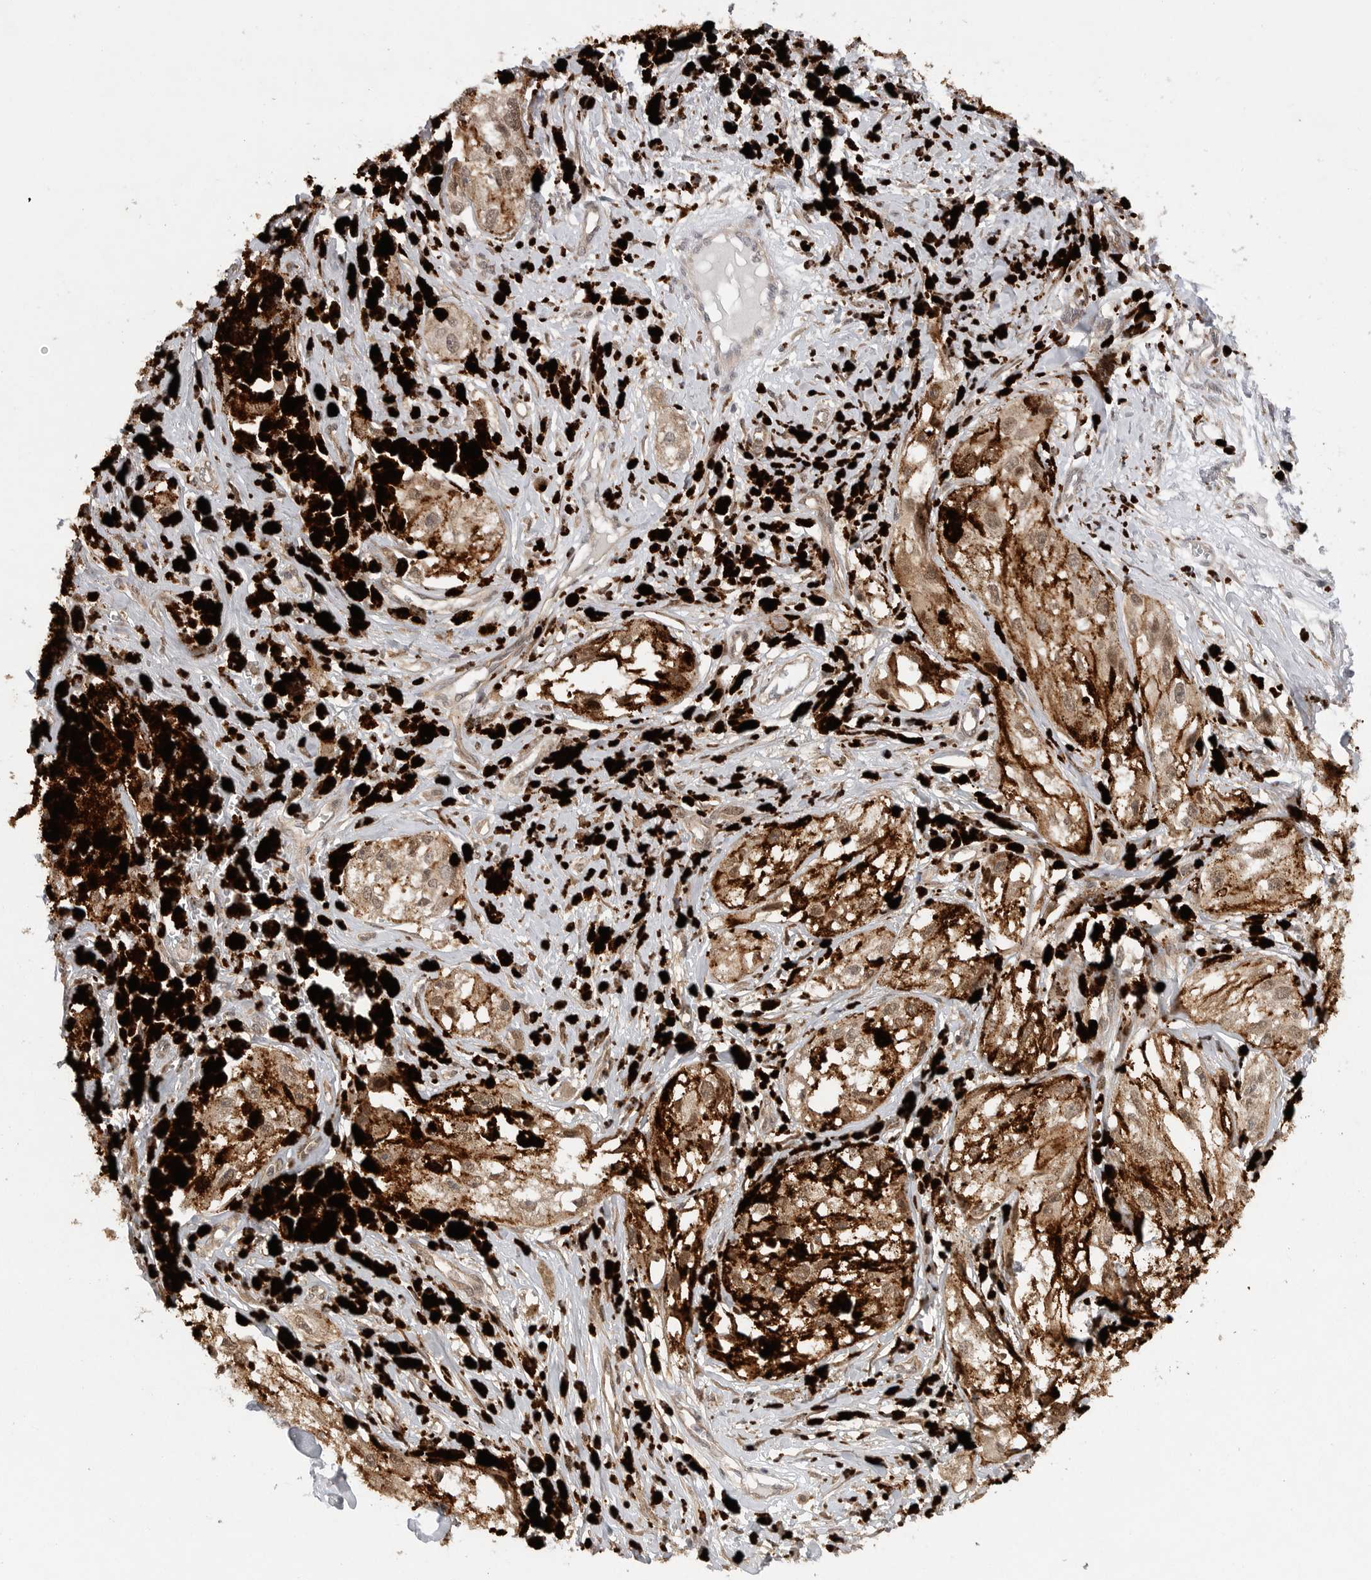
{"staining": {"intensity": "moderate", "quantity": ">75%", "location": "cytoplasmic/membranous"}, "tissue": "melanoma", "cell_type": "Tumor cells", "image_type": "cancer", "snomed": [{"axis": "morphology", "description": "Malignant melanoma, NOS"}, {"axis": "topography", "description": "Skin"}], "caption": "A histopathology image of malignant melanoma stained for a protein exhibits moderate cytoplasmic/membranous brown staining in tumor cells. The staining is performed using DAB brown chromogen to label protein expression. The nuclei are counter-stained blue using hematoxylin.", "gene": "EDEM3", "patient": {"sex": "male", "age": 88}}